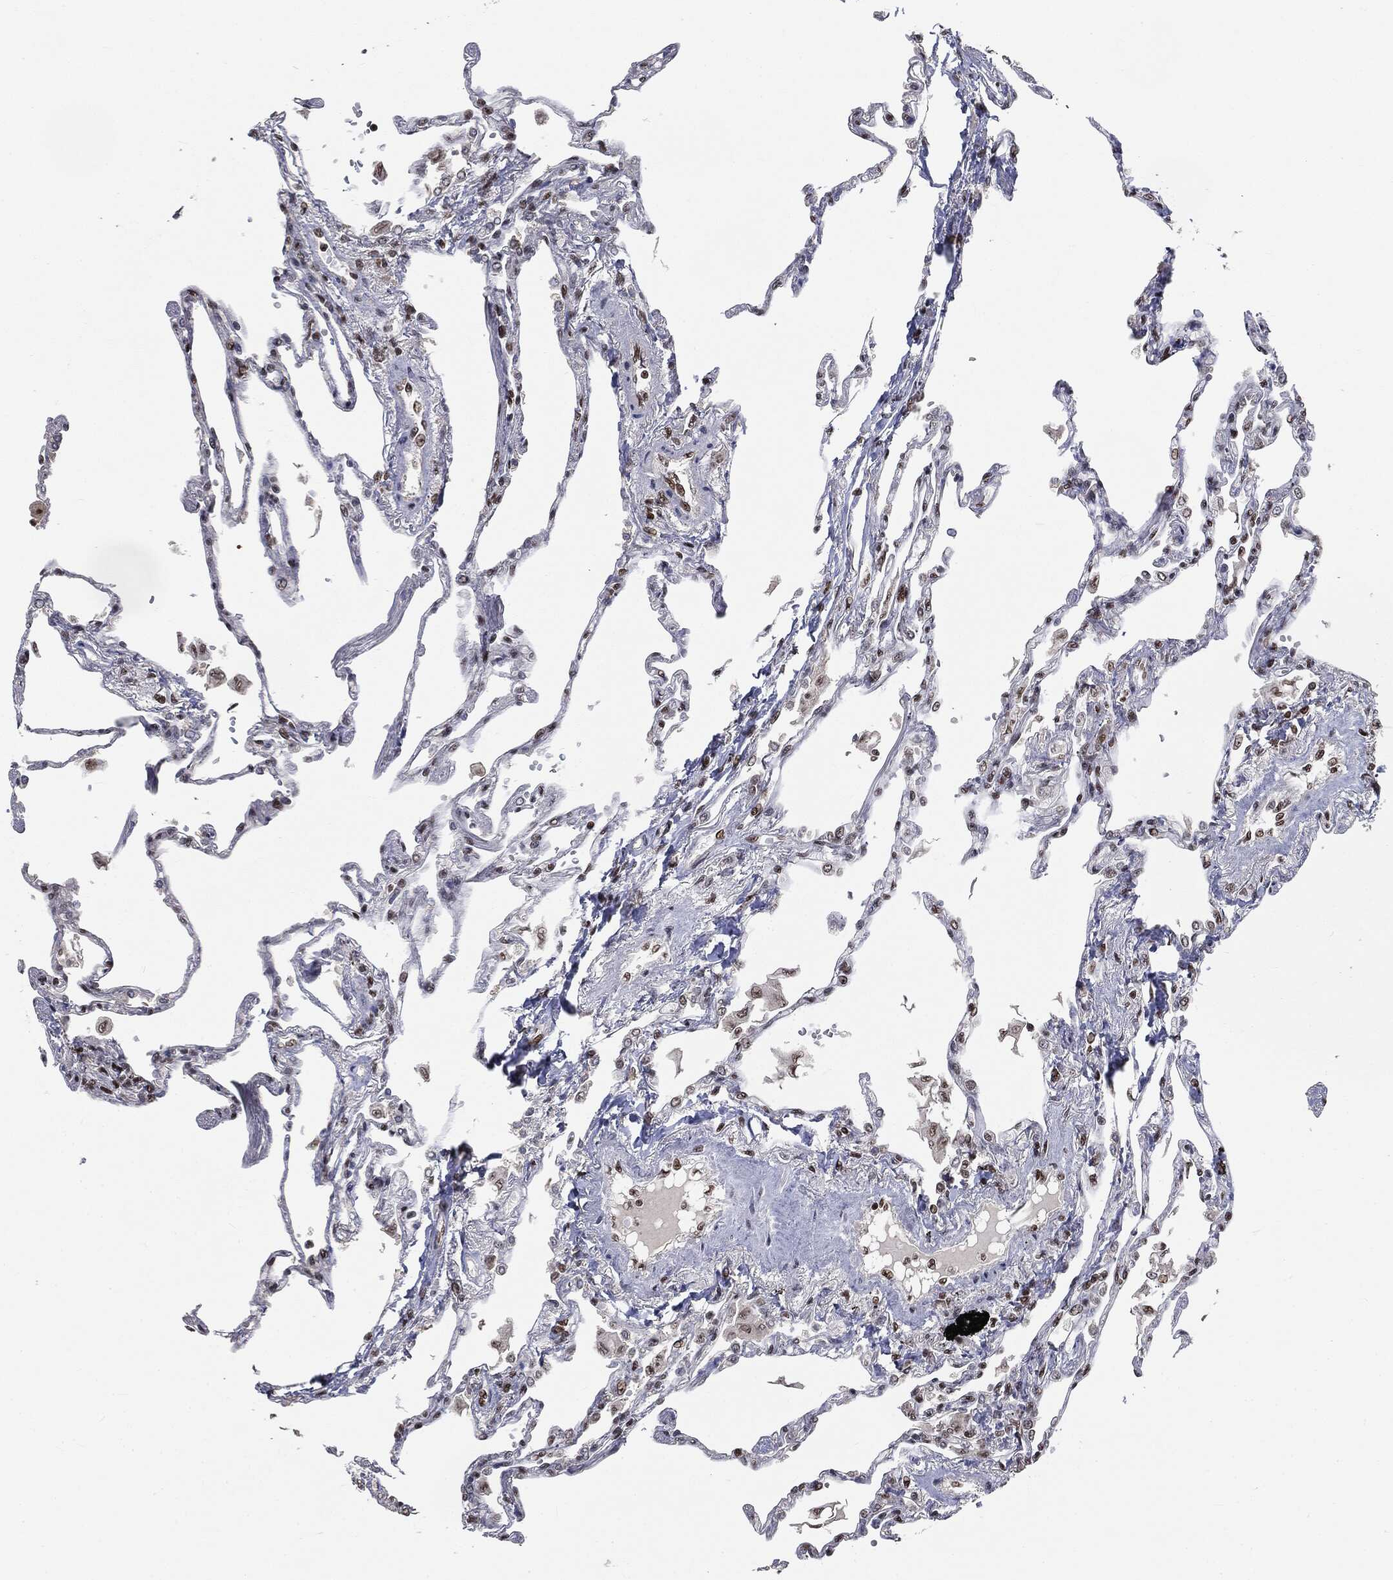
{"staining": {"intensity": "strong", "quantity": ">75%", "location": "nuclear"}, "tissue": "lung", "cell_type": "Alveolar cells", "image_type": "normal", "snomed": [{"axis": "morphology", "description": "Normal tissue, NOS"}, {"axis": "topography", "description": "Lung"}], "caption": "Human lung stained with a protein marker shows strong staining in alveolar cells.", "gene": "DPH2", "patient": {"sex": "male", "age": 78}}